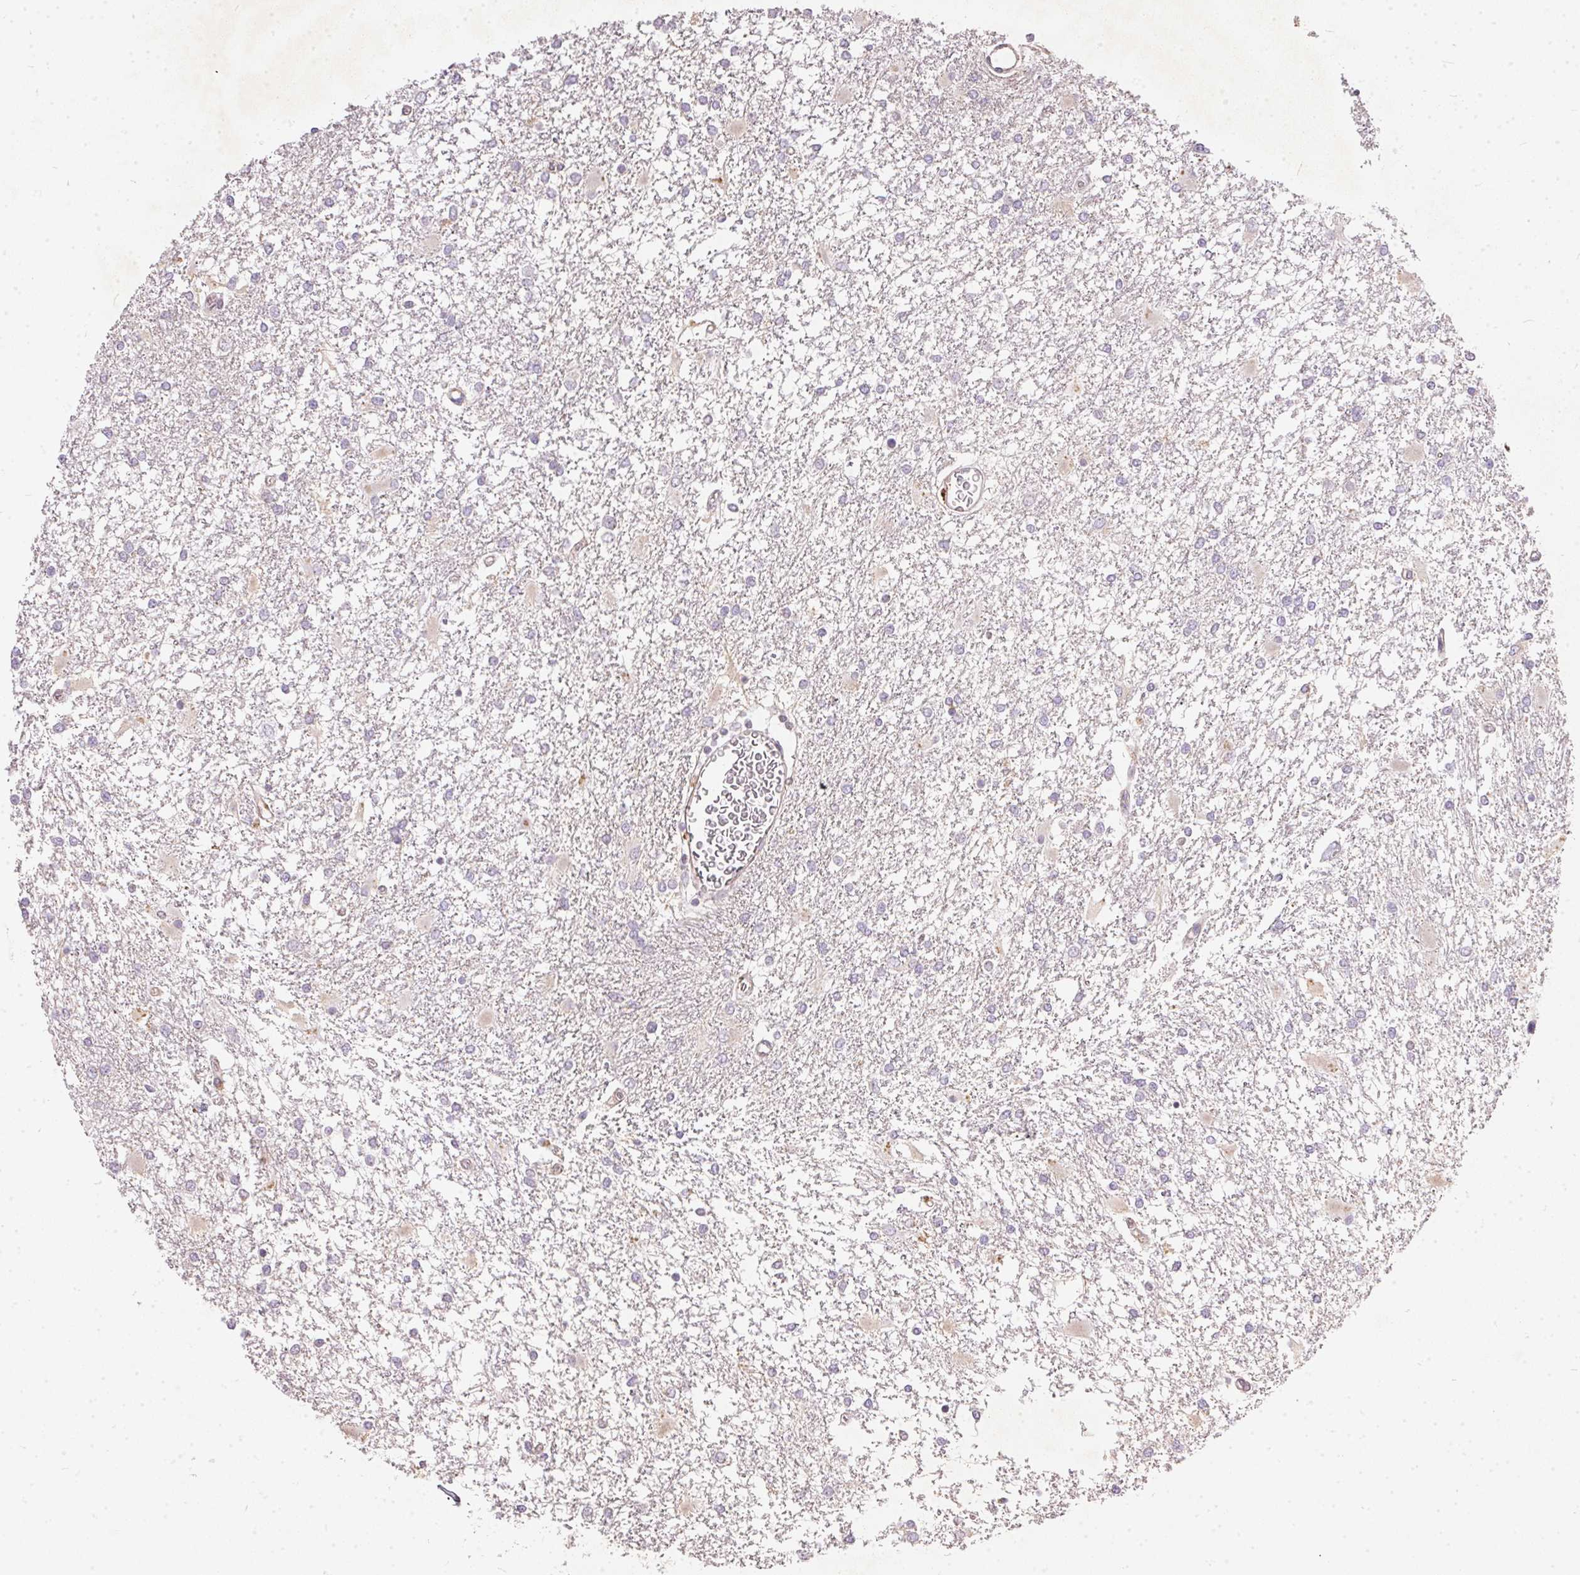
{"staining": {"intensity": "negative", "quantity": "none", "location": "none"}, "tissue": "glioma", "cell_type": "Tumor cells", "image_type": "cancer", "snomed": [{"axis": "morphology", "description": "Glioma, malignant, High grade"}, {"axis": "topography", "description": "Cerebral cortex"}], "caption": "Malignant high-grade glioma was stained to show a protein in brown. There is no significant expression in tumor cells.", "gene": "VWA5B2", "patient": {"sex": "male", "age": 79}}